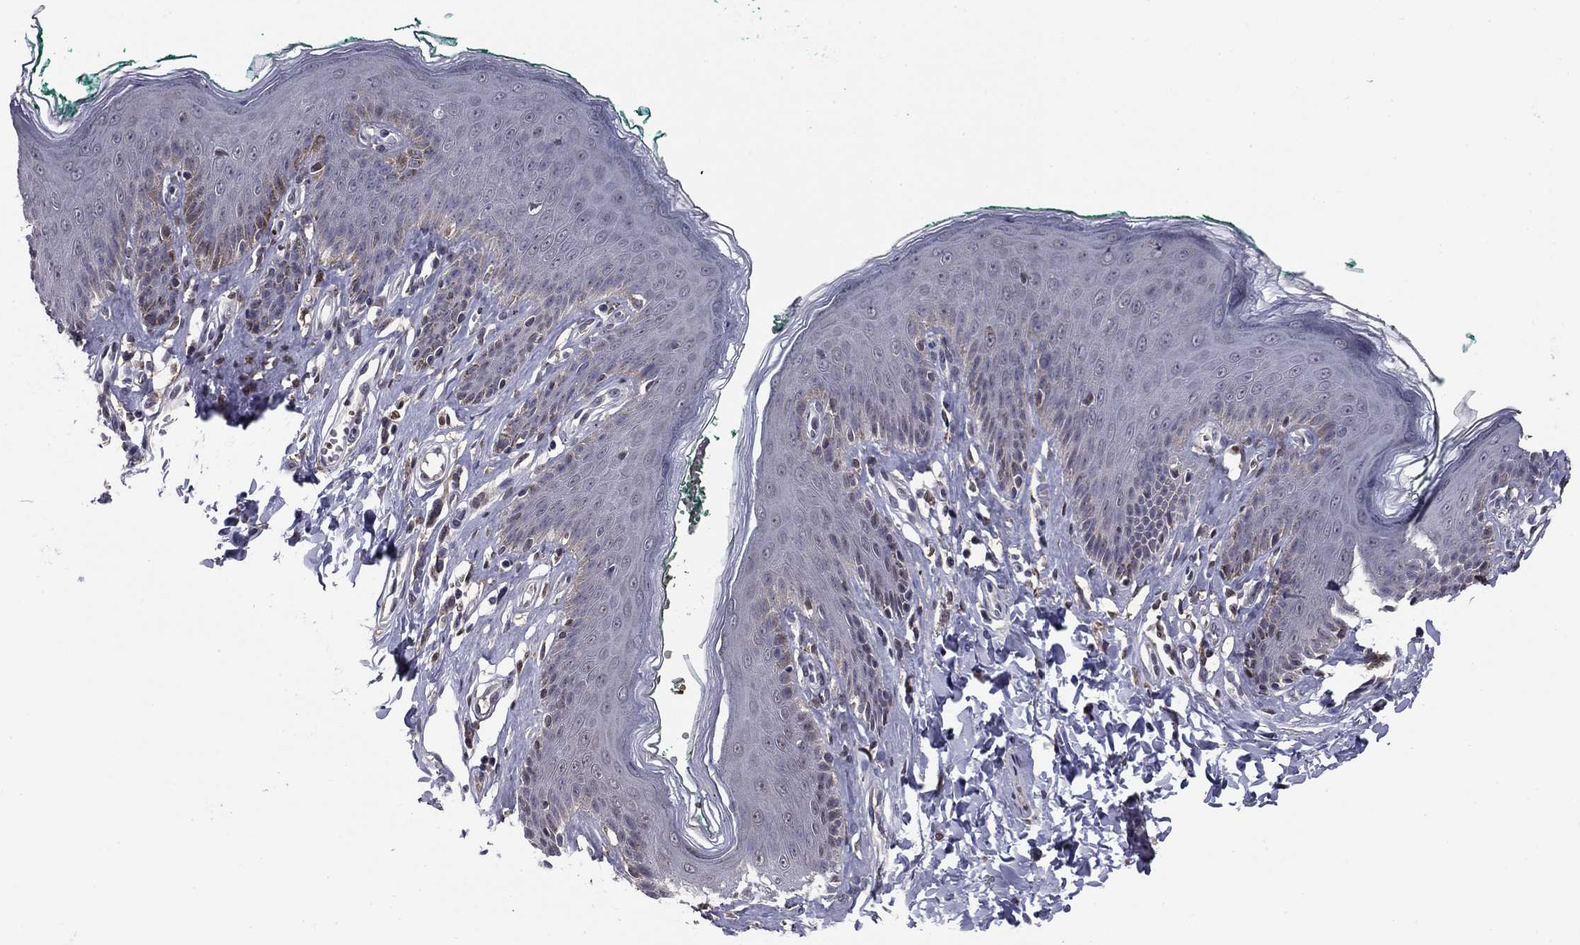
{"staining": {"intensity": "negative", "quantity": "none", "location": "none"}, "tissue": "skin", "cell_type": "Epidermal cells", "image_type": "normal", "snomed": [{"axis": "morphology", "description": "Normal tissue, NOS"}, {"axis": "topography", "description": "Vulva"}], "caption": "DAB (3,3'-diaminobenzidine) immunohistochemical staining of unremarkable skin shows no significant expression in epidermal cells. (IHC, brightfield microscopy, high magnification).", "gene": "HSPB2", "patient": {"sex": "female", "age": 66}}